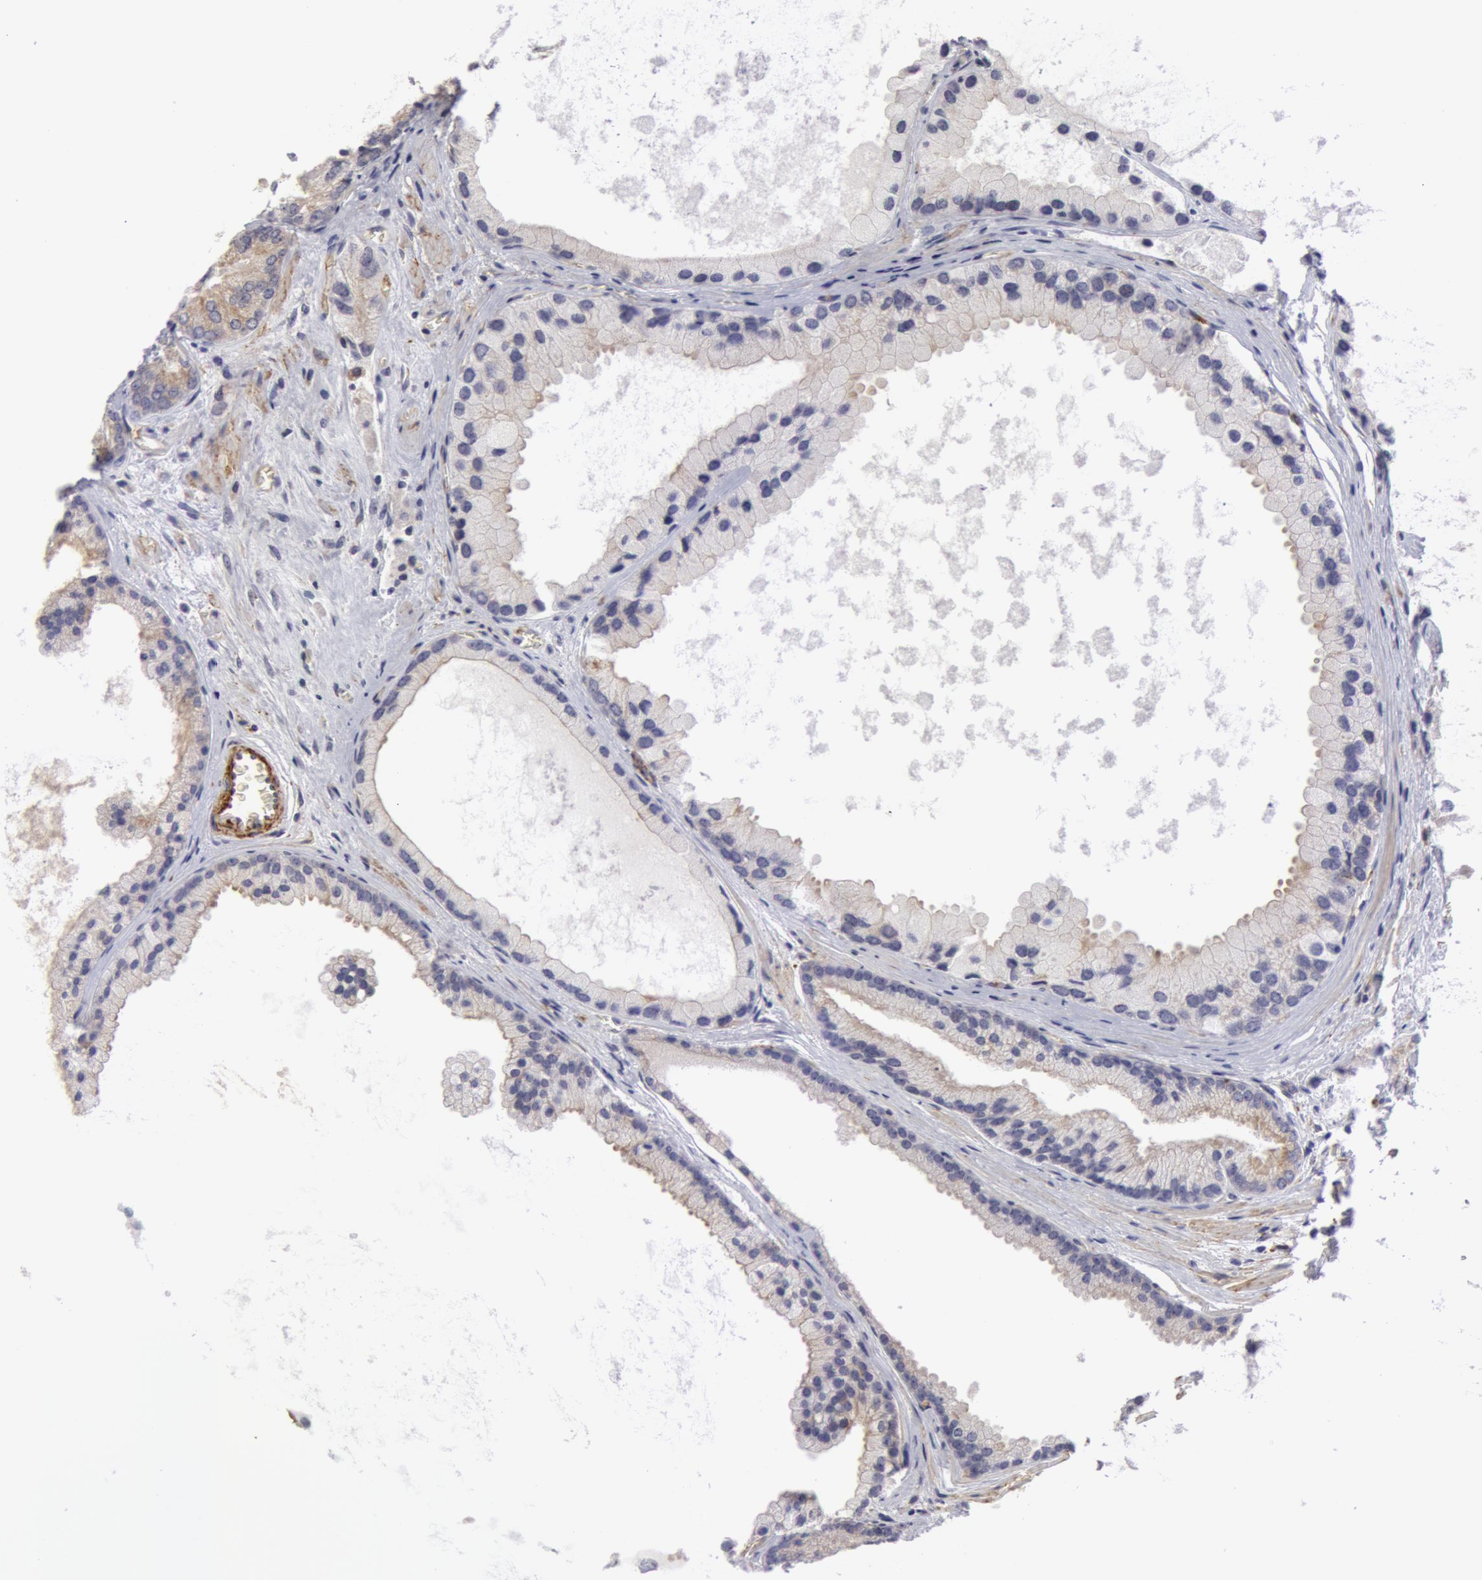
{"staining": {"intensity": "weak", "quantity": "25%-75%", "location": "cytoplasmic/membranous"}, "tissue": "prostate cancer", "cell_type": "Tumor cells", "image_type": "cancer", "snomed": [{"axis": "morphology", "description": "Adenocarcinoma, Medium grade"}, {"axis": "topography", "description": "Prostate"}], "caption": "This is an image of immunohistochemistry staining of prostate medium-grade adenocarcinoma, which shows weak expression in the cytoplasmic/membranous of tumor cells.", "gene": "IL23A", "patient": {"sex": "male", "age": 70}}